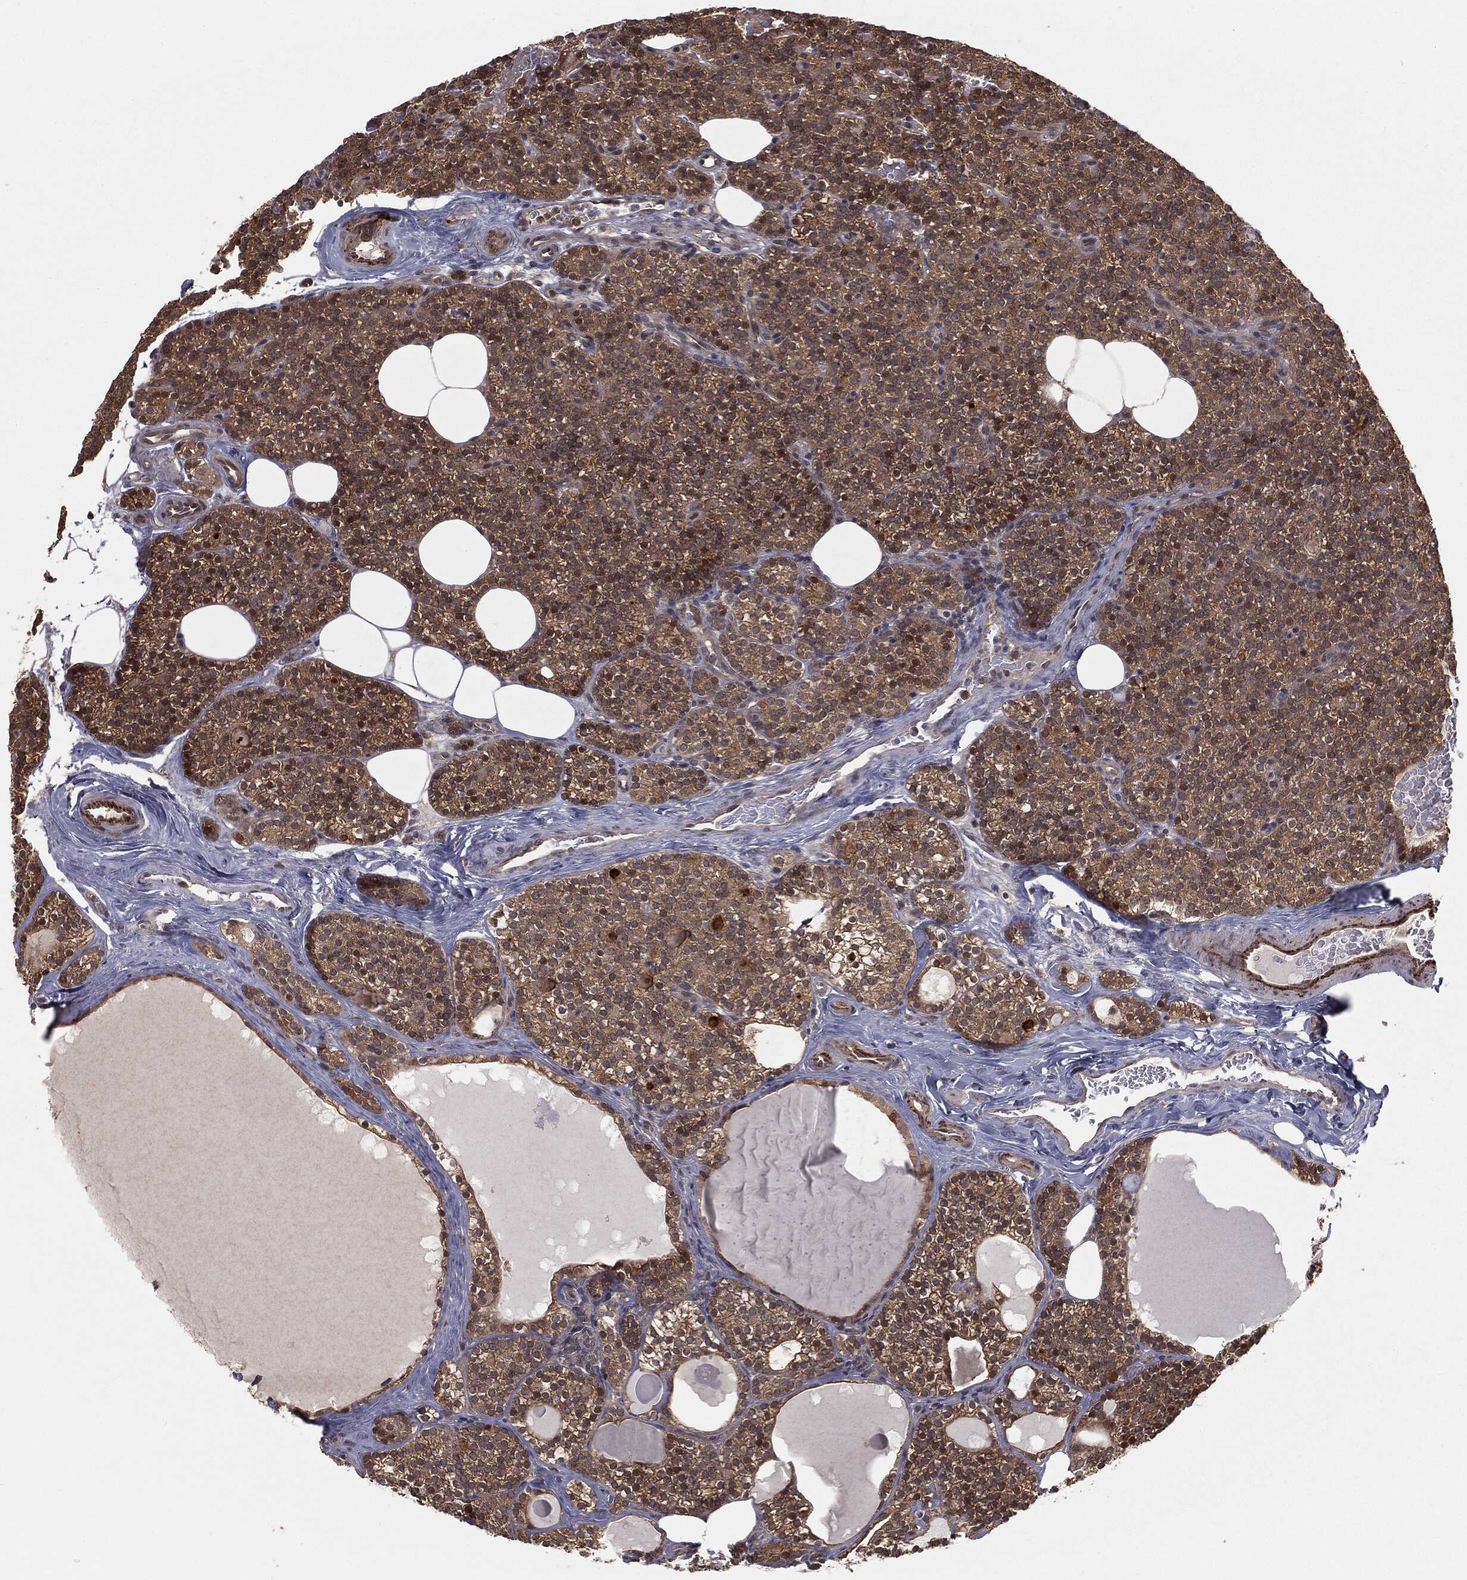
{"staining": {"intensity": "moderate", "quantity": ">75%", "location": "cytoplasmic/membranous,nuclear"}, "tissue": "parathyroid gland", "cell_type": "Glandular cells", "image_type": "normal", "snomed": [{"axis": "morphology", "description": "Normal tissue, NOS"}, {"axis": "topography", "description": "Parathyroid gland"}], "caption": "The micrograph demonstrates immunohistochemical staining of benign parathyroid gland. There is moderate cytoplasmic/membranous,nuclear expression is seen in about >75% of glandular cells.", "gene": "FBXO7", "patient": {"sex": "female", "age": 63}}